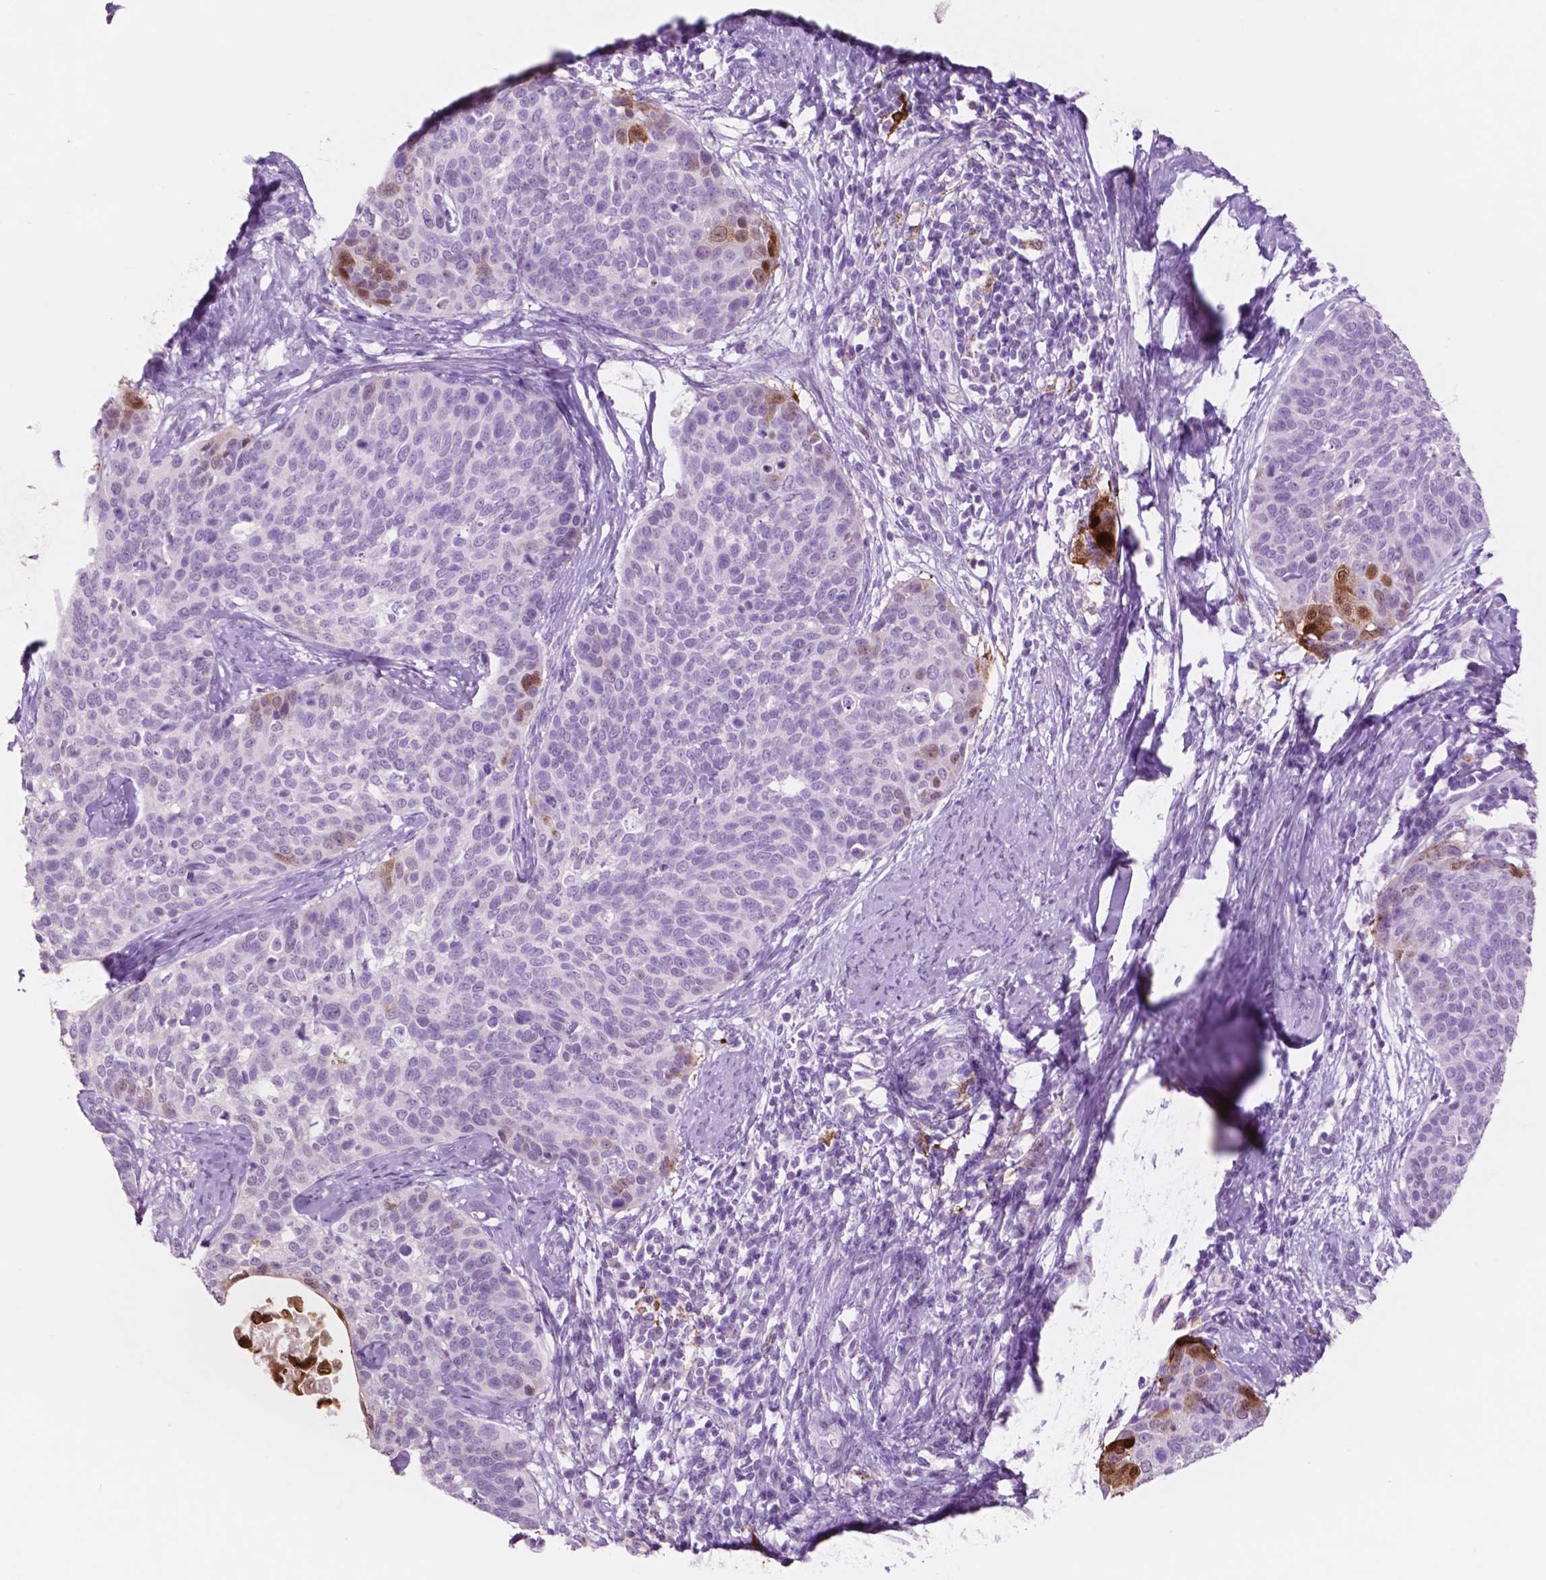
{"staining": {"intensity": "strong", "quantity": "<25%", "location": "cytoplasmic/membranous,nuclear"}, "tissue": "cervical cancer", "cell_type": "Tumor cells", "image_type": "cancer", "snomed": [{"axis": "morphology", "description": "Squamous cell carcinoma, NOS"}, {"axis": "topography", "description": "Cervix"}], "caption": "Cervical cancer stained with IHC exhibits strong cytoplasmic/membranous and nuclear staining in about <25% of tumor cells.", "gene": "IDO1", "patient": {"sex": "female", "age": 69}}